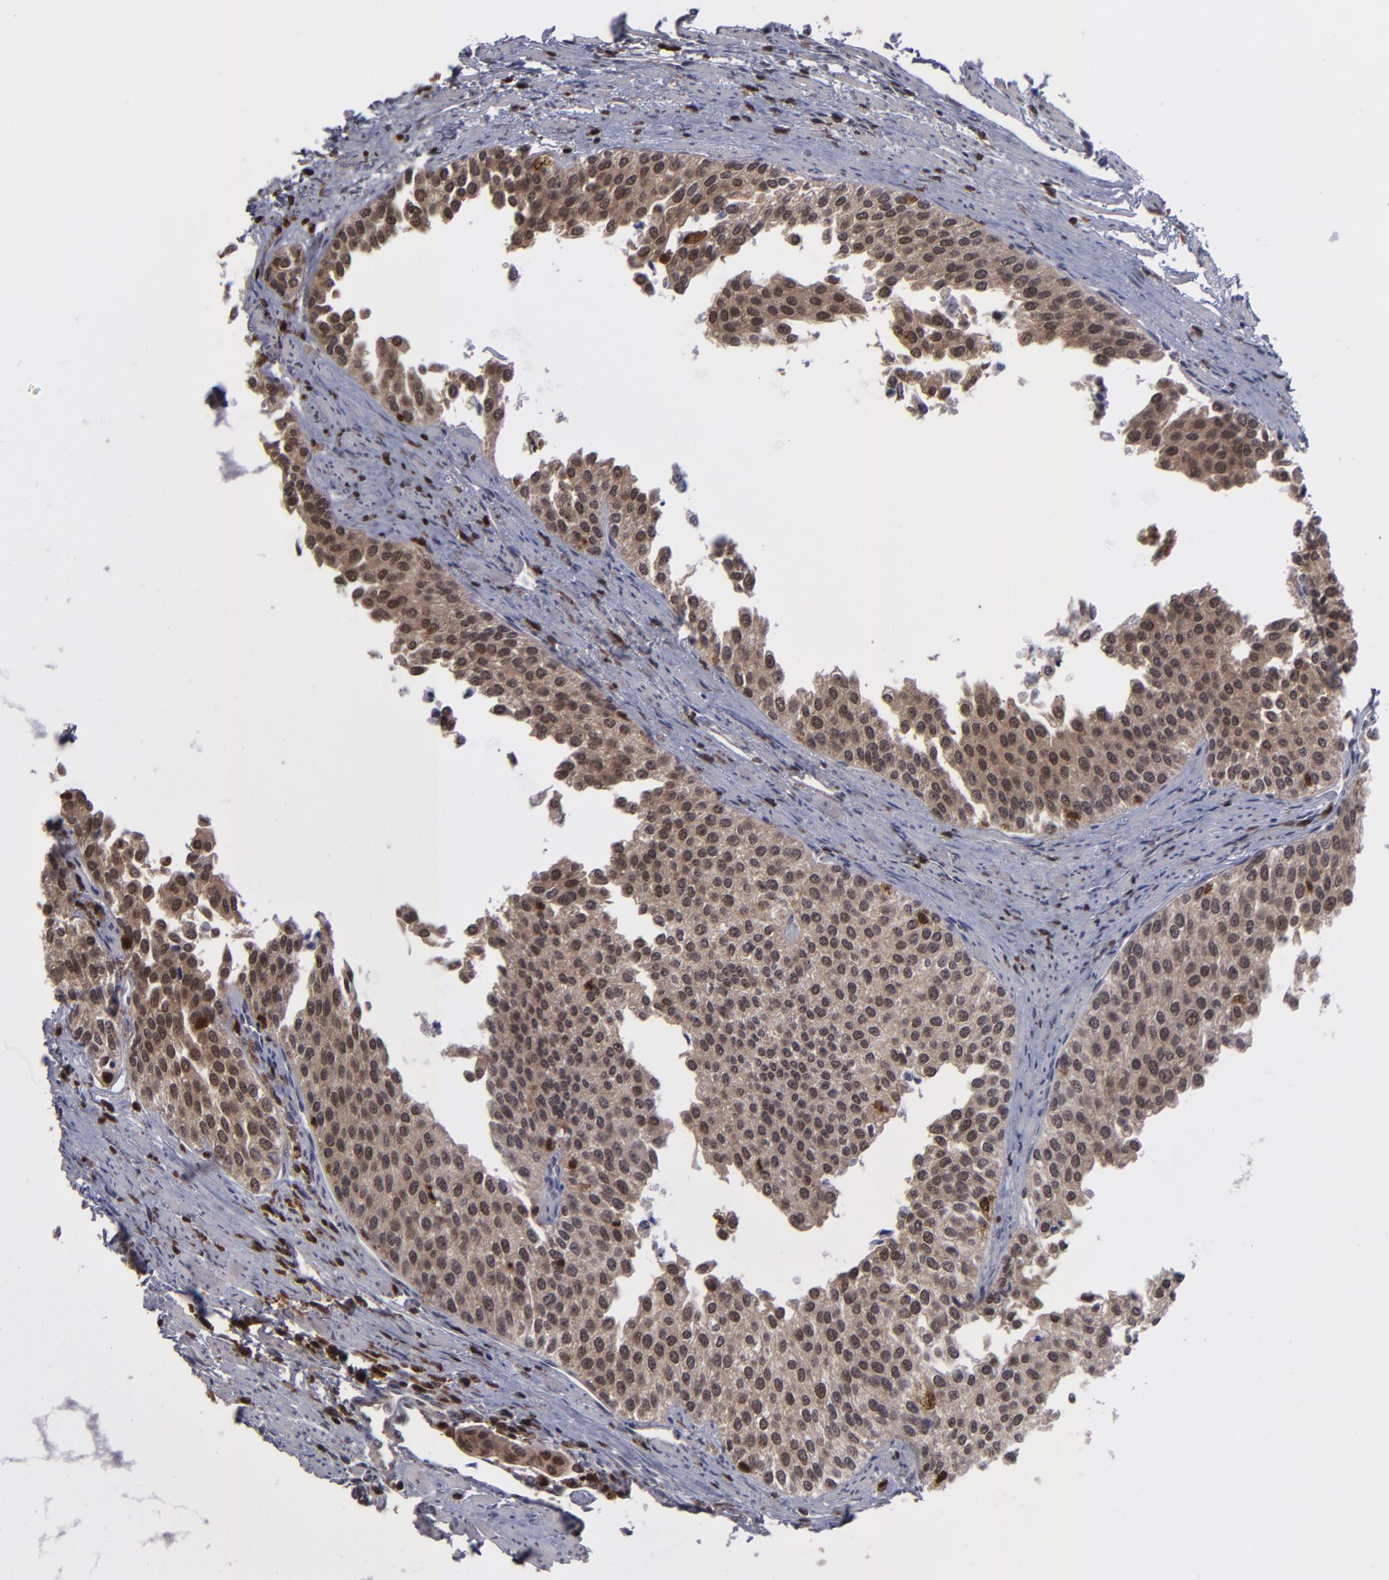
{"staining": {"intensity": "moderate", "quantity": ">75%", "location": "cytoplasmic/membranous,nuclear"}, "tissue": "urothelial cancer", "cell_type": "Tumor cells", "image_type": "cancer", "snomed": [{"axis": "morphology", "description": "Urothelial carcinoma, Low grade"}, {"axis": "topography", "description": "Urinary bladder"}], "caption": "This is an image of immunohistochemistry staining of urothelial cancer, which shows moderate staining in the cytoplasmic/membranous and nuclear of tumor cells.", "gene": "GRB2", "patient": {"sex": "female", "age": 73}}